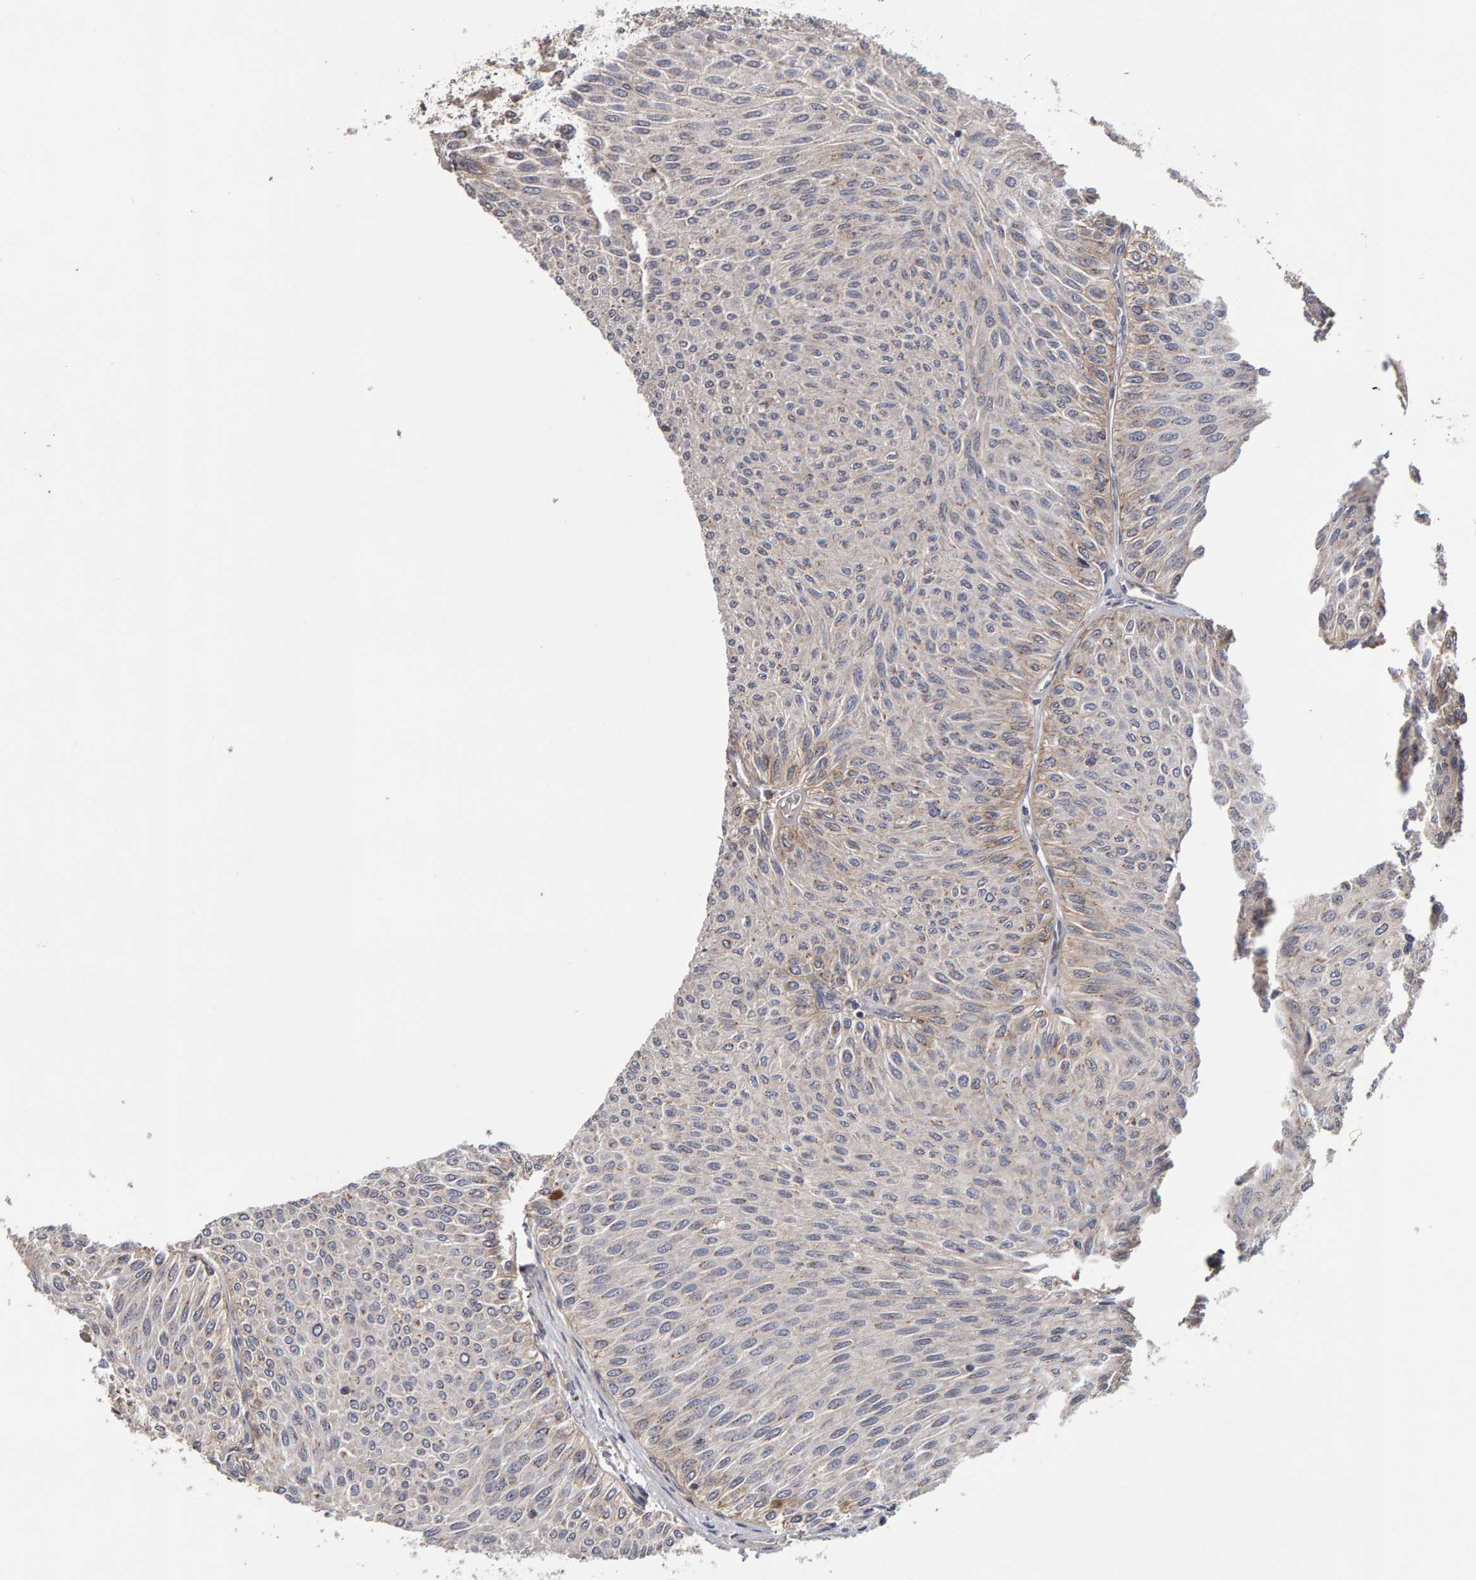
{"staining": {"intensity": "moderate", "quantity": "<25%", "location": "cytoplasmic/membranous"}, "tissue": "urothelial cancer", "cell_type": "Tumor cells", "image_type": "cancer", "snomed": [{"axis": "morphology", "description": "Urothelial carcinoma, Low grade"}, {"axis": "topography", "description": "Urinary bladder"}], "caption": "Immunohistochemical staining of urothelial carcinoma (low-grade) reveals low levels of moderate cytoplasmic/membranous protein positivity in approximately <25% of tumor cells.", "gene": "CANT1", "patient": {"sex": "male", "age": 78}}